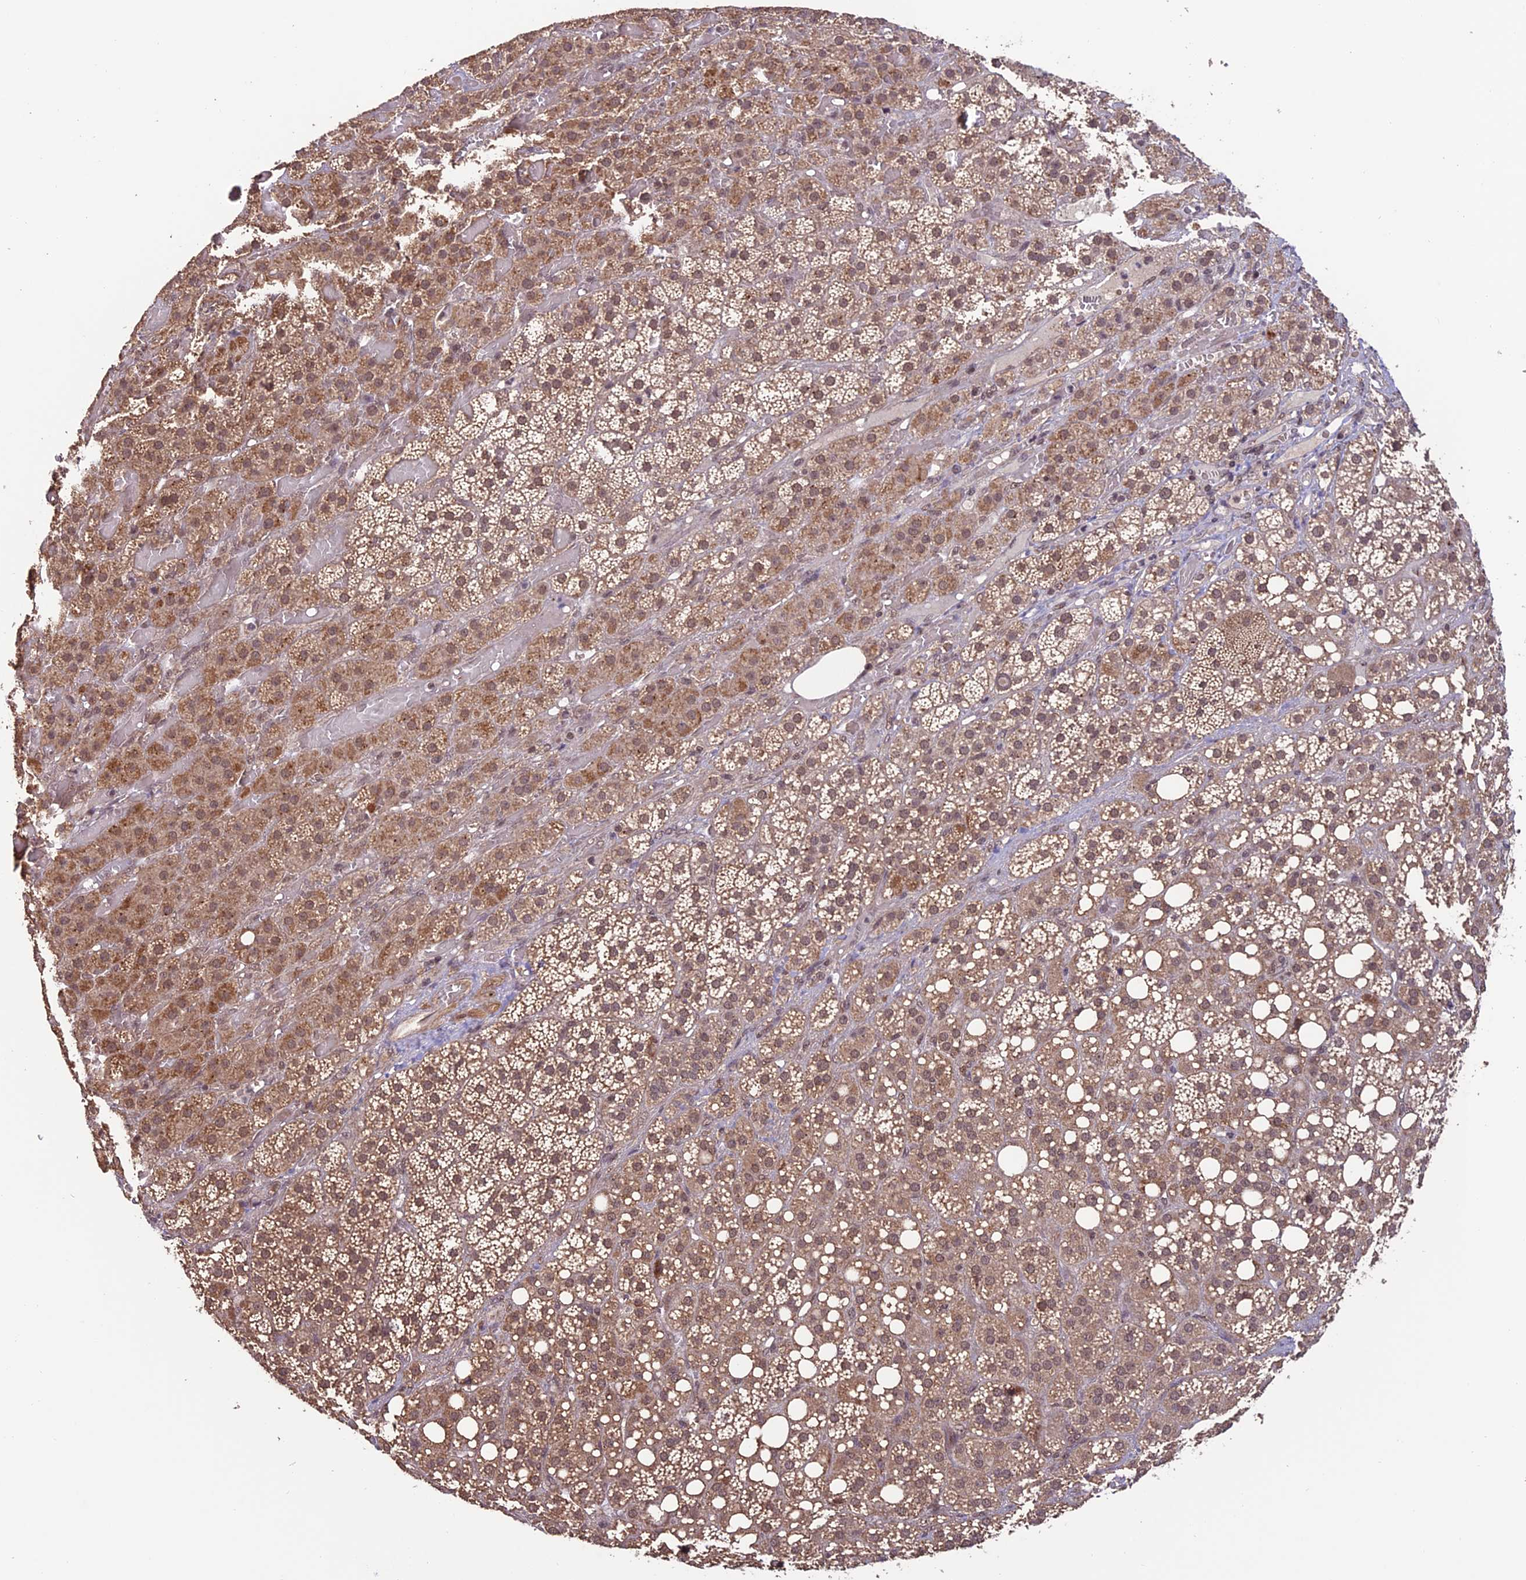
{"staining": {"intensity": "moderate", "quantity": ">75%", "location": "cytoplasmic/membranous,nuclear"}, "tissue": "adrenal gland", "cell_type": "Glandular cells", "image_type": "normal", "snomed": [{"axis": "morphology", "description": "Normal tissue, NOS"}, {"axis": "topography", "description": "Adrenal gland"}], "caption": "Human adrenal gland stained with a brown dye shows moderate cytoplasmic/membranous,nuclear positive staining in about >75% of glandular cells.", "gene": "CABIN1", "patient": {"sex": "female", "age": 59}}